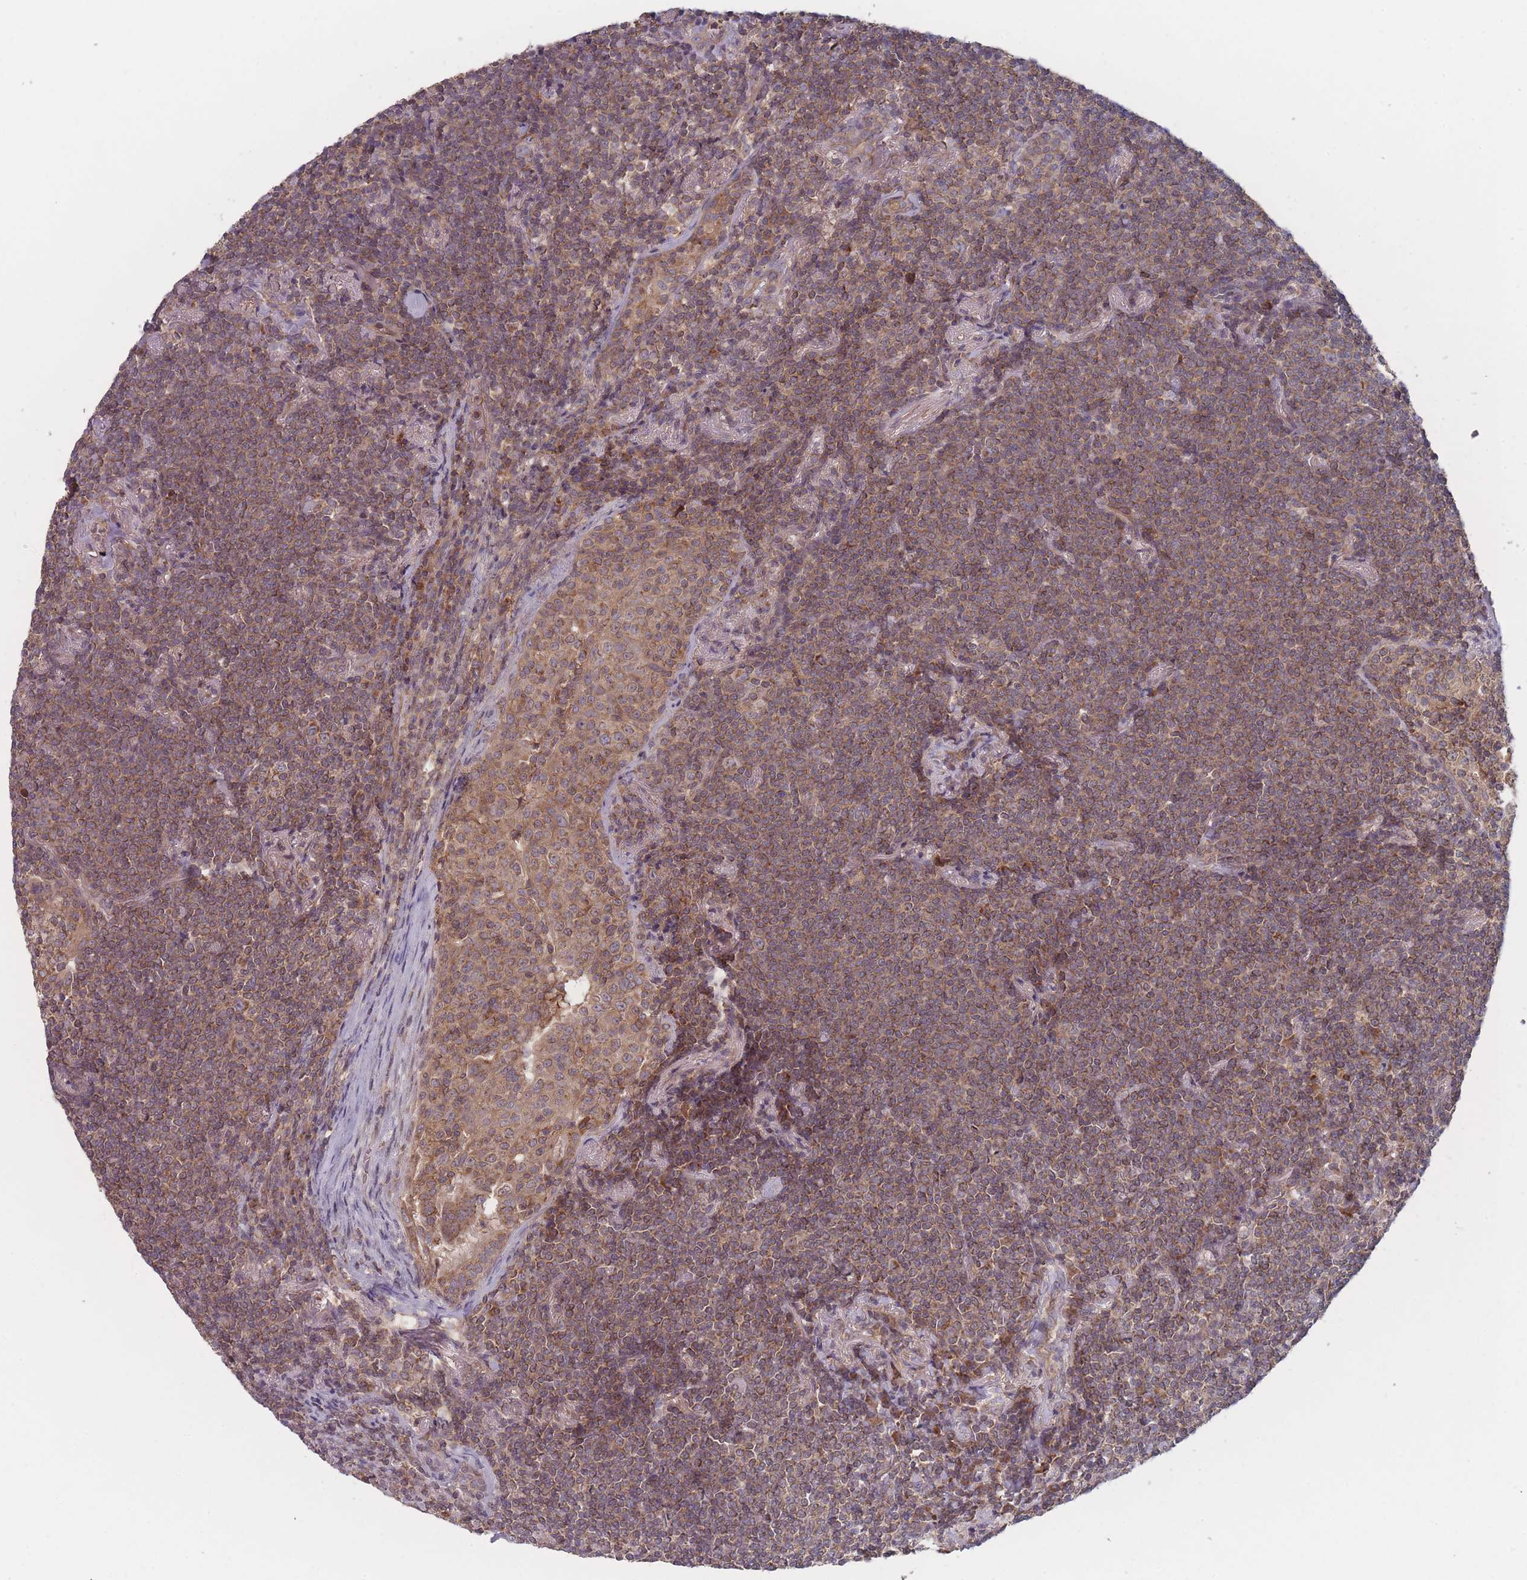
{"staining": {"intensity": "moderate", "quantity": ">75%", "location": "cytoplasmic/membranous"}, "tissue": "lymphoma", "cell_type": "Tumor cells", "image_type": "cancer", "snomed": [{"axis": "morphology", "description": "Malignant lymphoma, non-Hodgkin's type, Low grade"}, {"axis": "topography", "description": "Lung"}], "caption": "The immunohistochemical stain labels moderate cytoplasmic/membranous staining in tumor cells of lymphoma tissue. (Brightfield microscopy of DAB IHC at high magnification).", "gene": "ATP5MG", "patient": {"sex": "female", "age": 71}}